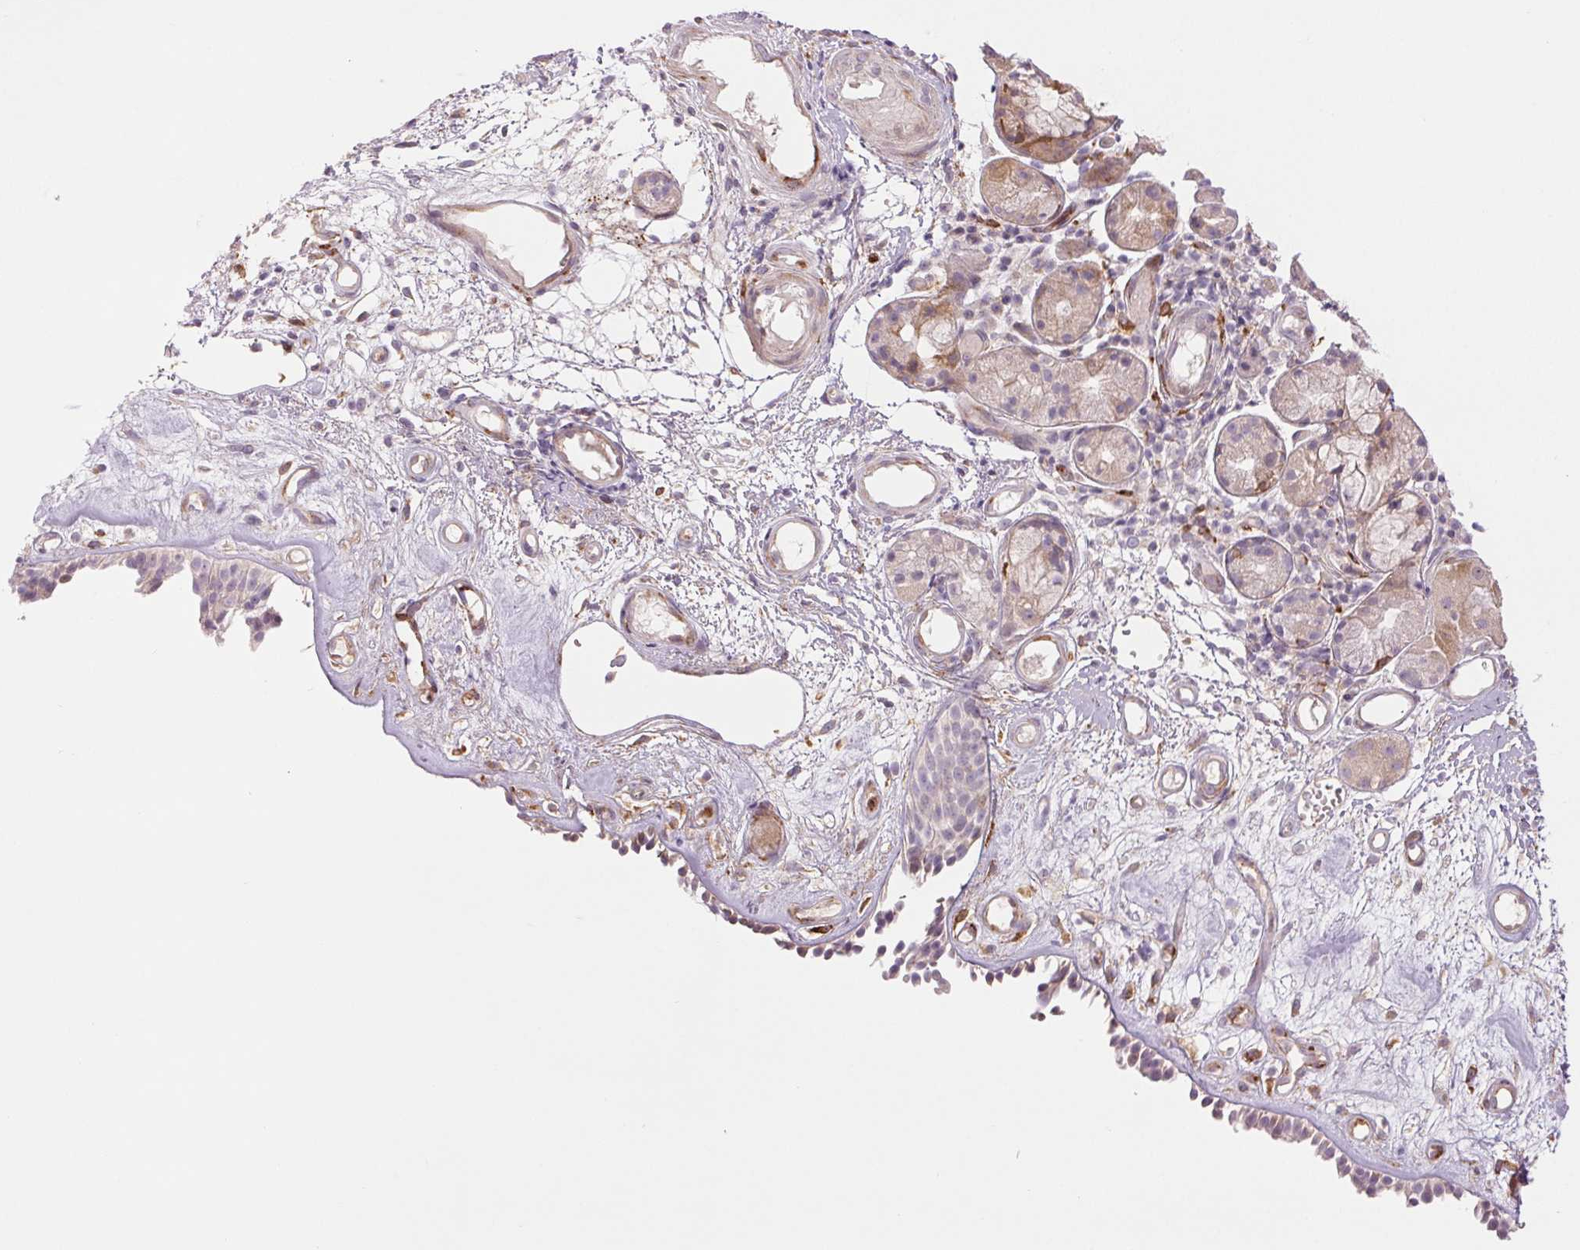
{"staining": {"intensity": "weak", "quantity": ">75%", "location": "cytoplasmic/membranous"}, "tissue": "nasopharynx", "cell_type": "Respiratory epithelial cells", "image_type": "normal", "snomed": [{"axis": "morphology", "description": "Normal tissue, NOS"}, {"axis": "morphology", "description": "Inflammation, NOS"}, {"axis": "topography", "description": "Nasopharynx"}], "caption": "Immunohistochemical staining of normal nasopharynx demonstrates low levels of weak cytoplasmic/membranous staining in about >75% of respiratory epithelial cells. The protein is stained brown, and the nuclei are stained in blue (DAB (3,3'-diaminobenzidine) IHC with brightfield microscopy, high magnification).", "gene": "METTL17", "patient": {"sex": "male", "age": 54}}